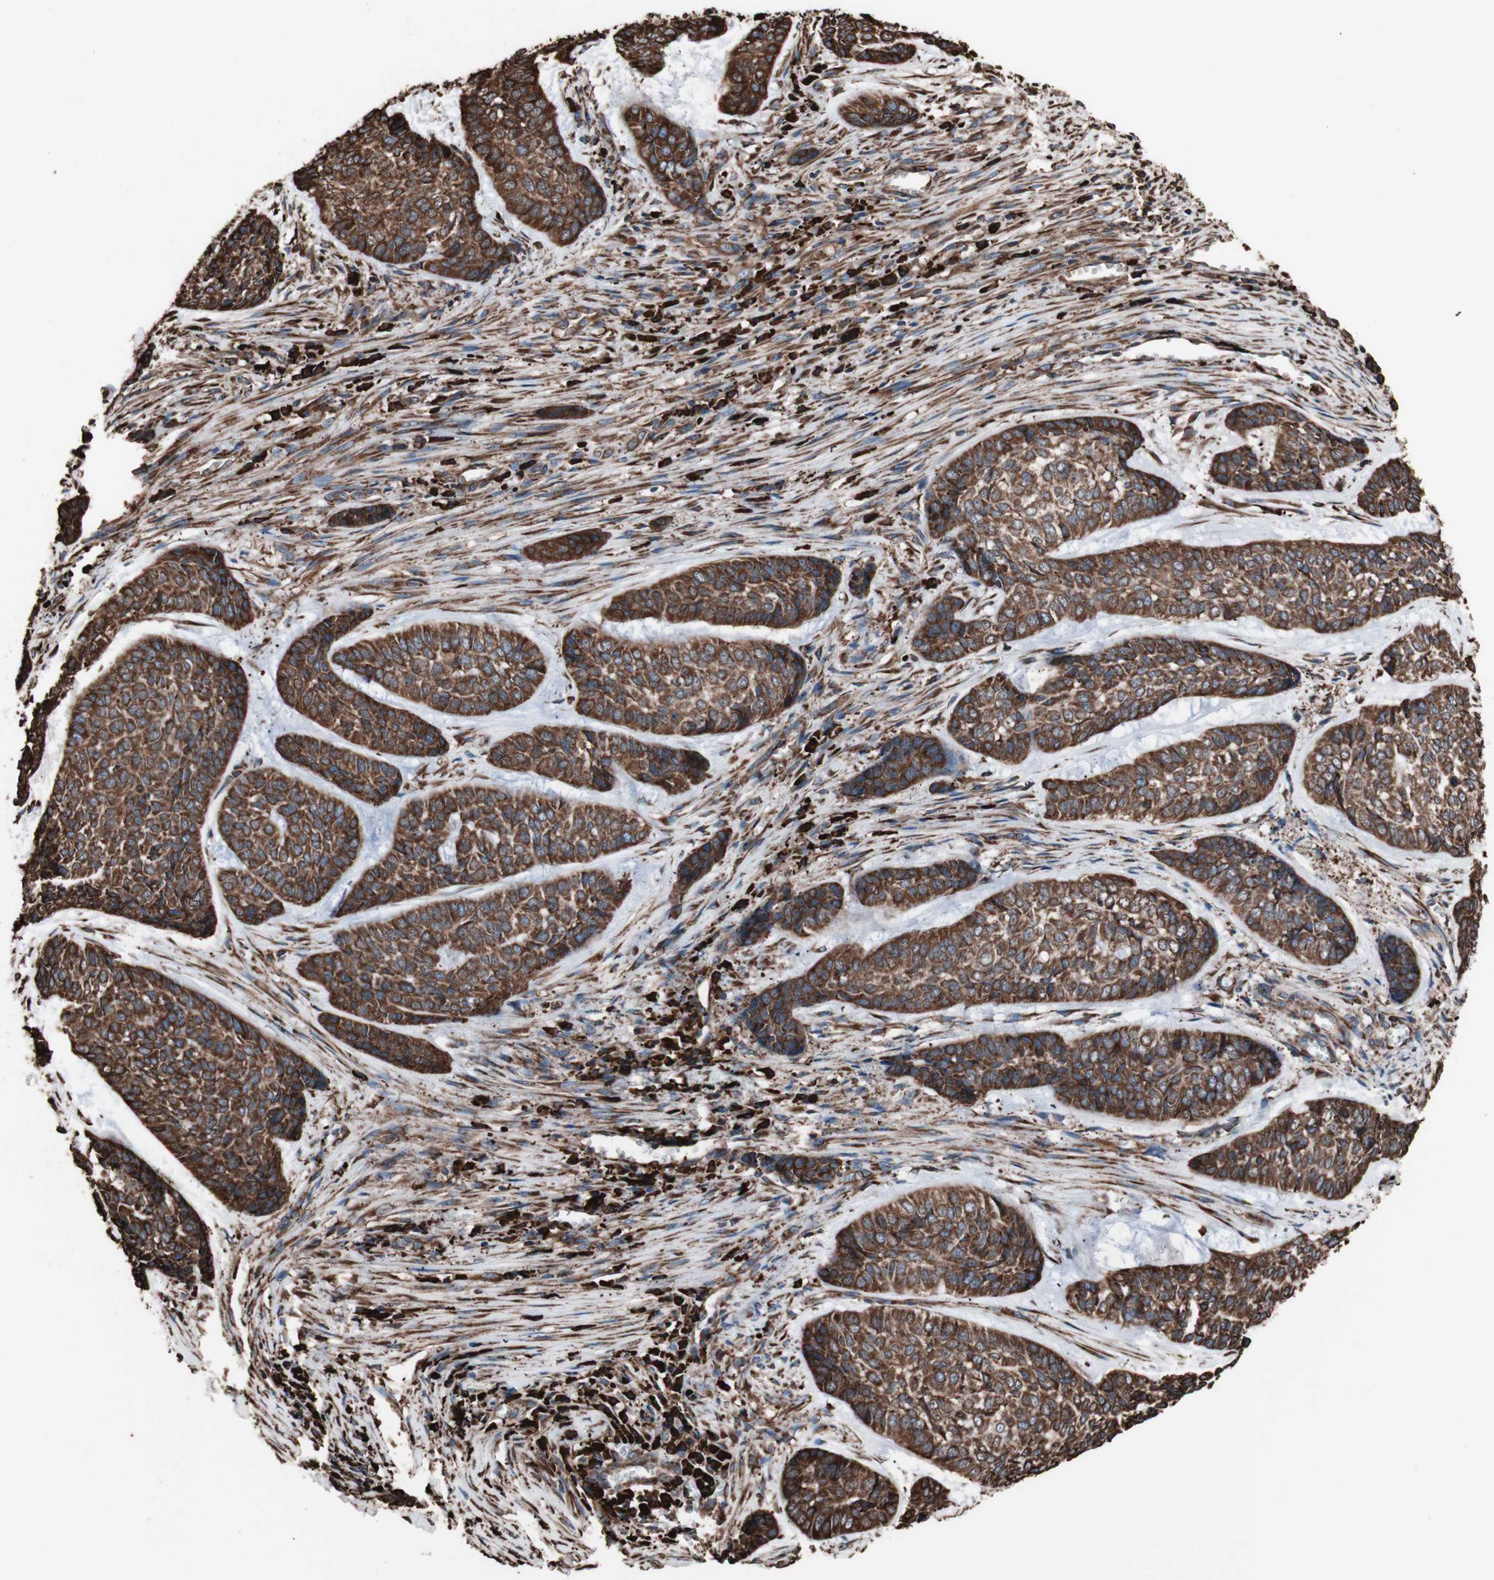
{"staining": {"intensity": "strong", "quantity": ">75%", "location": "cytoplasmic/membranous"}, "tissue": "skin cancer", "cell_type": "Tumor cells", "image_type": "cancer", "snomed": [{"axis": "morphology", "description": "Basal cell carcinoma"}, {"axis": "topography", "description": "Skin"}], "caption": "Brown immunohistochemical staining in skin cancer (basal cell carcinoma) displays strong cytoplasmic/membranous staining in approximately >75% of tumor cells. The protein is stained brown, and the nuclei are stained in blue (DAB IHC with brightfield microscopy, high magnification).", "gene": "HSP90B1", "patient": {"sex": "female", "age": 64}}